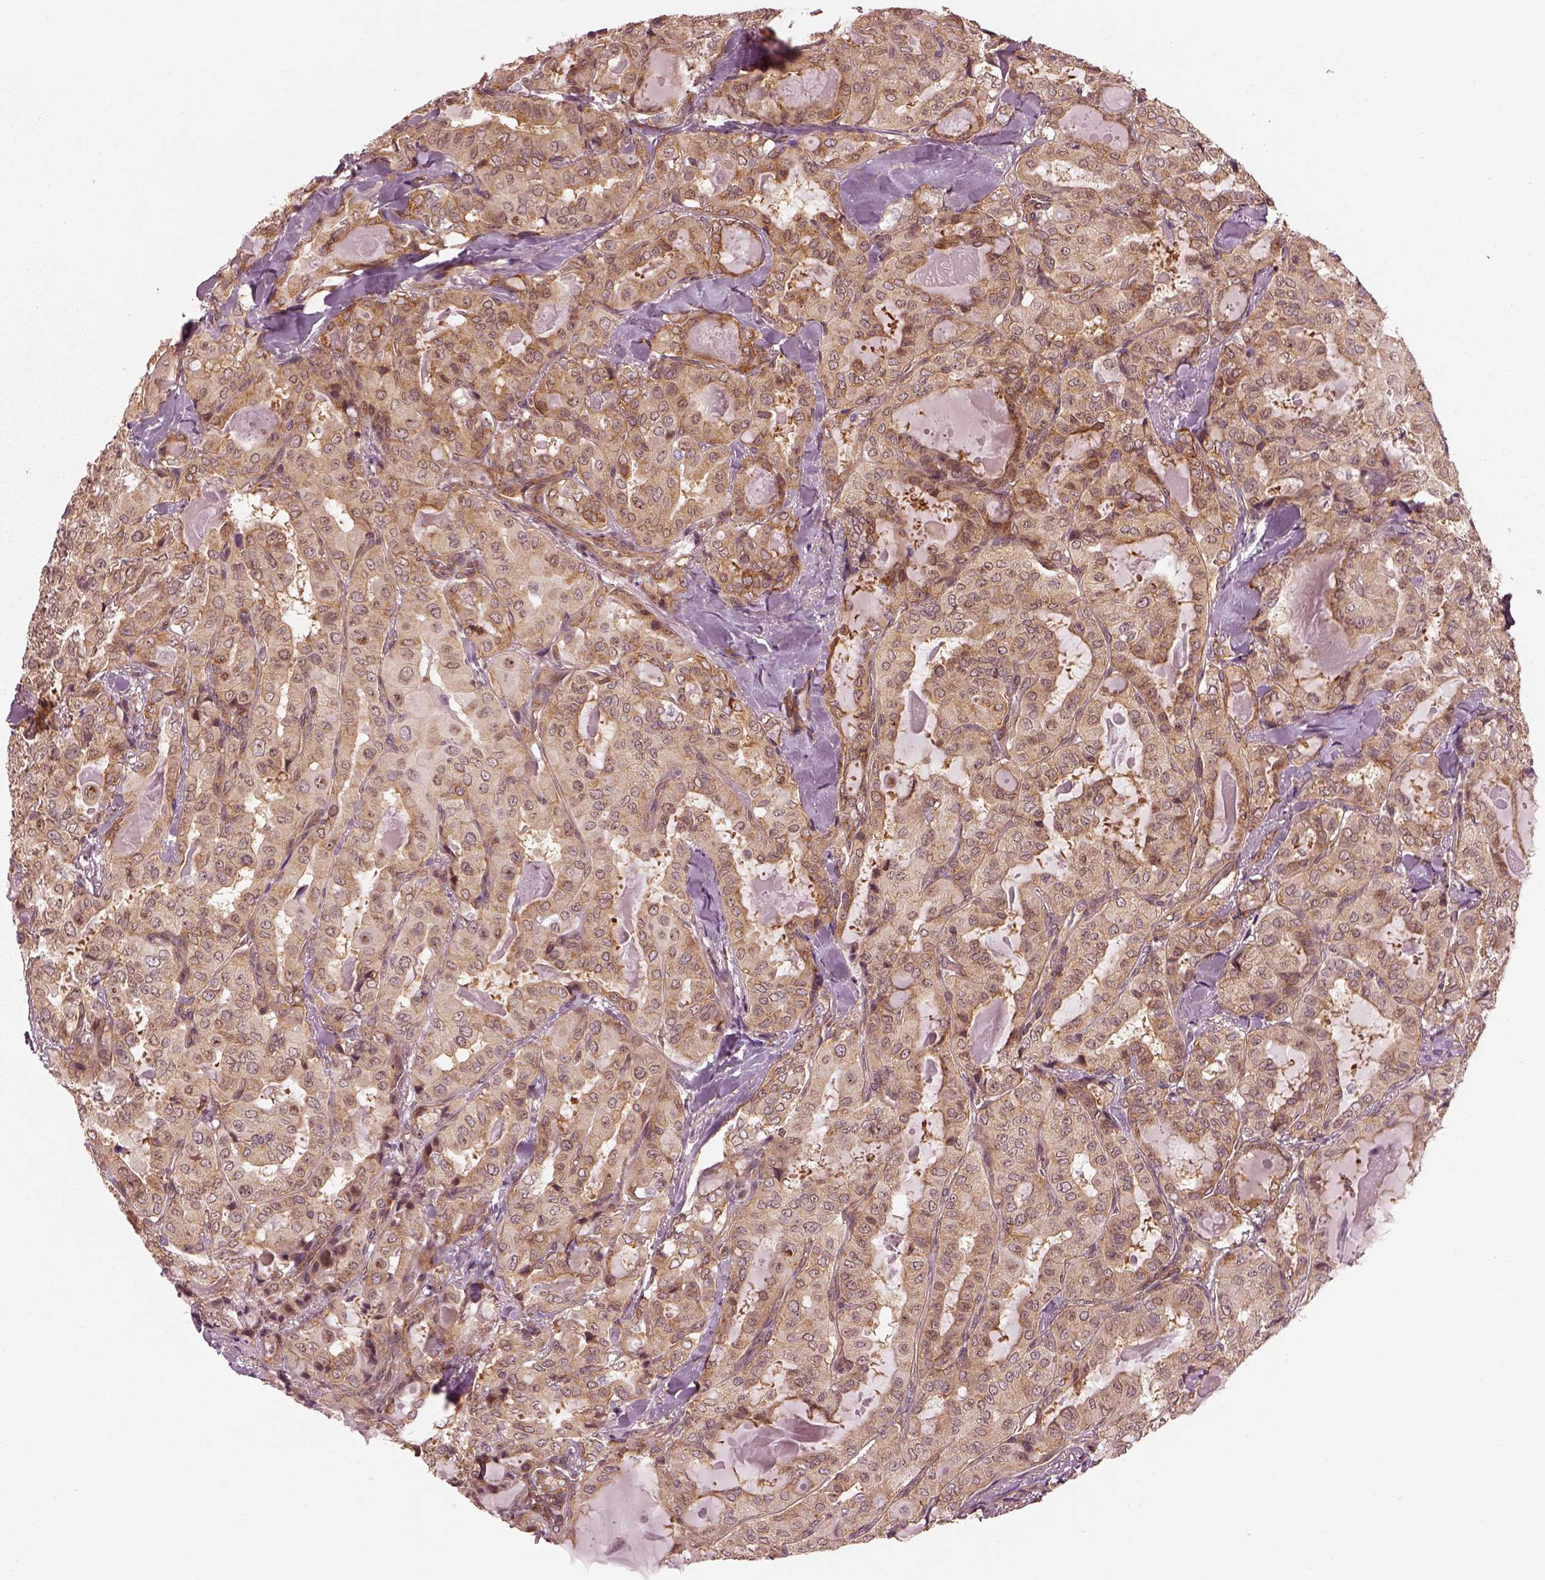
{"staining": {"intensity": "weak", "quantity": ">75%", "location": "cytoplasmic/membranous"}, "tissue": "thyroid cancer", "cell_type": "Tumor cells", "image_type": "cancer", "snomed": [{"axis": "morphology", "description": "Papillary adenocarcinoma, NOS"}, {"axis": "topography", "description": "Thyroid gland"}], "caption": "Protein expression analysis of human thyroid cancer (papillary adenocarcinoma) reveals weak cytoplasmic/membranous staining in approximately >75% of tumor cells.", "gene": "LSM14A", "patient": {"sex": "female", "age": 41}}